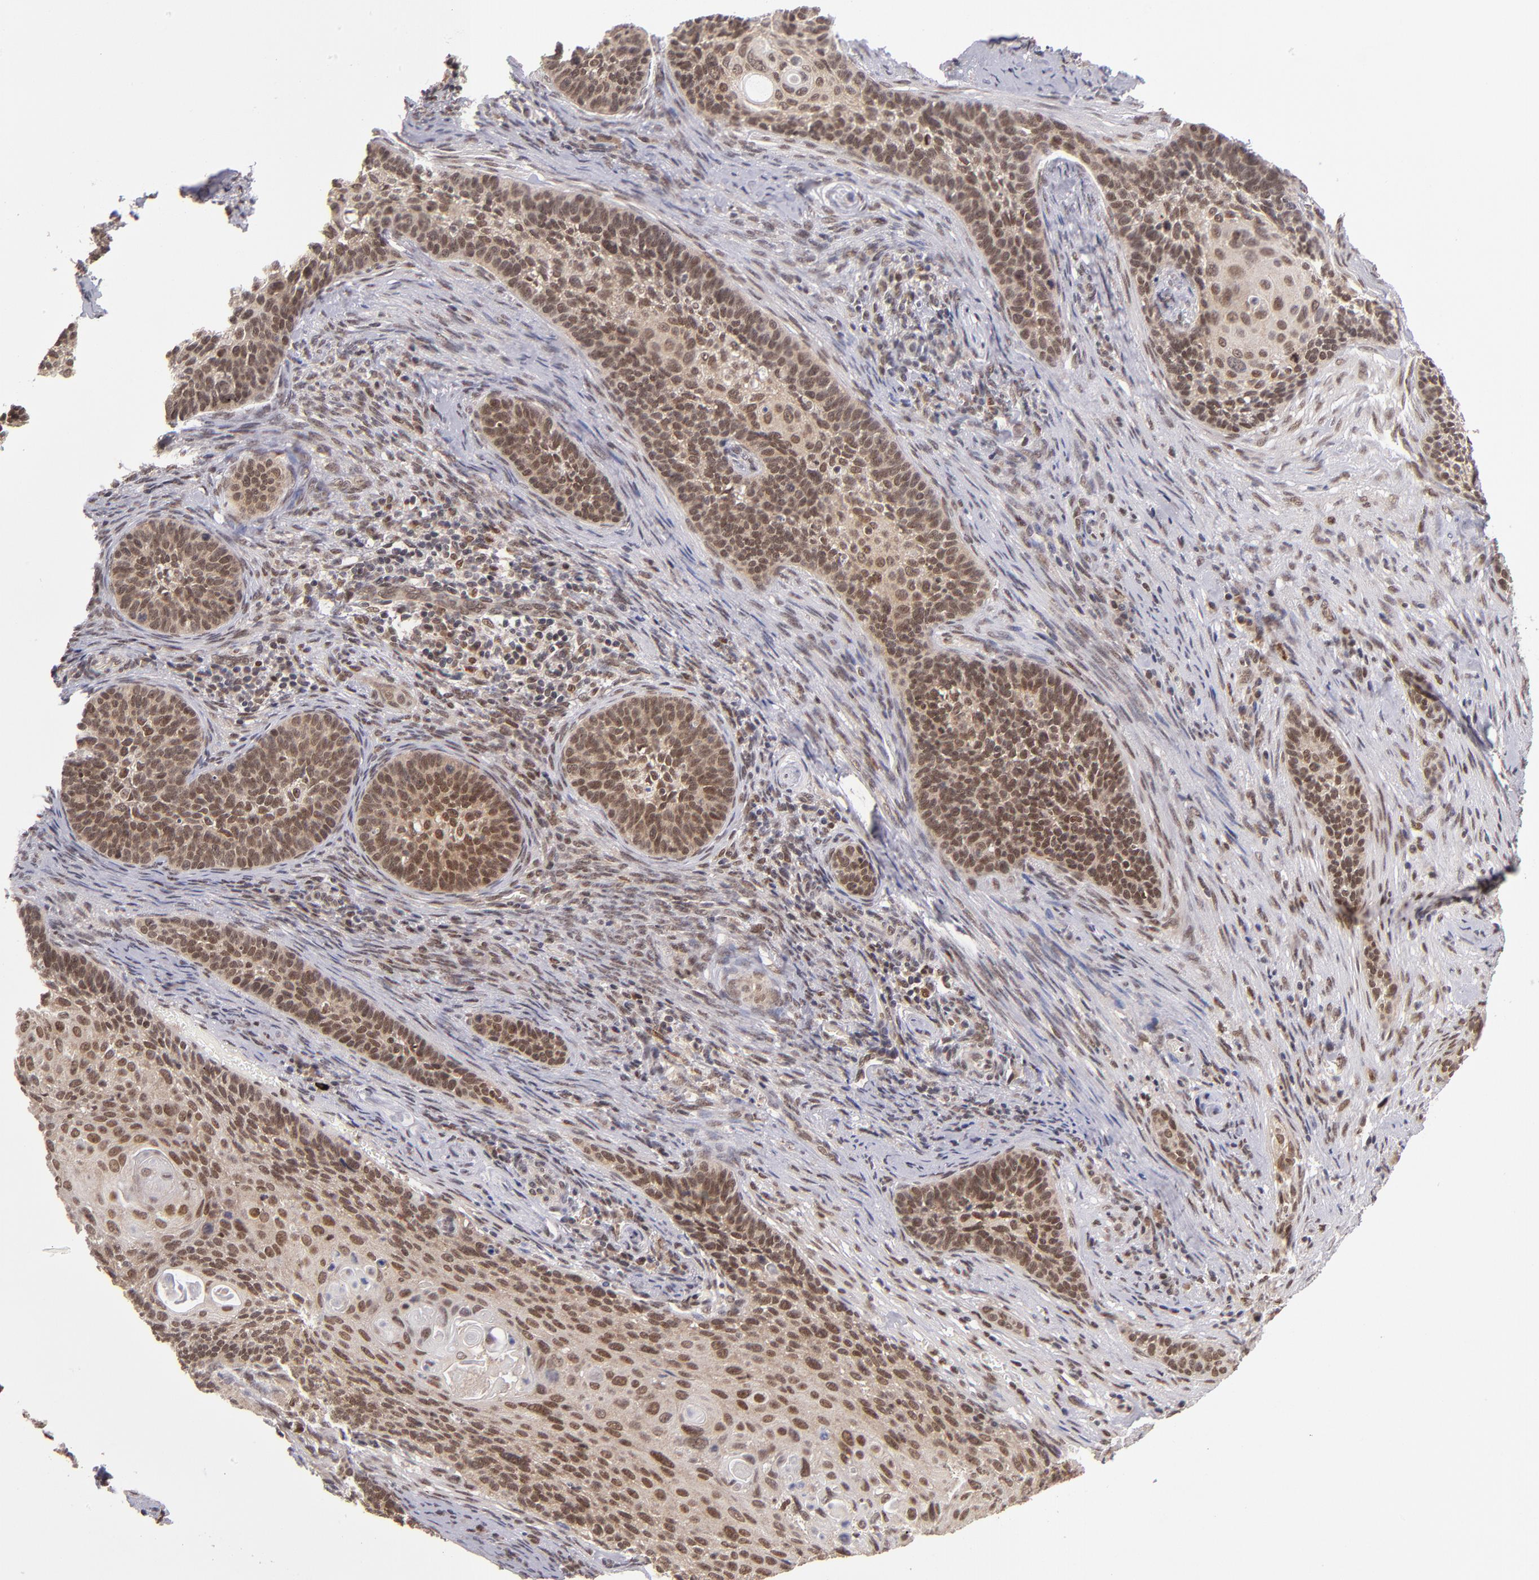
{"staining": {"intensity": "moderate", "quantity": ">75%", "location": "cytoplasmic/membranous,nuclear"}, "tissue": "cervical cancer", "cell_type": "Tumor cells", "image_type": "cancer", "snomed": [{"axis": "morphology", "description": "Squamous cell carcinoma, NOS"}, {"axis": "topography", "description": "Cervix"}], "caption": "Protein staining shows moderate cytoplasmic/membranous and nuclear expression in approximately >75% of tumor cells in cervical squamous cell carcinoma.", "gene": "EP300", "patient": {"sex": "female", "age": 33}}